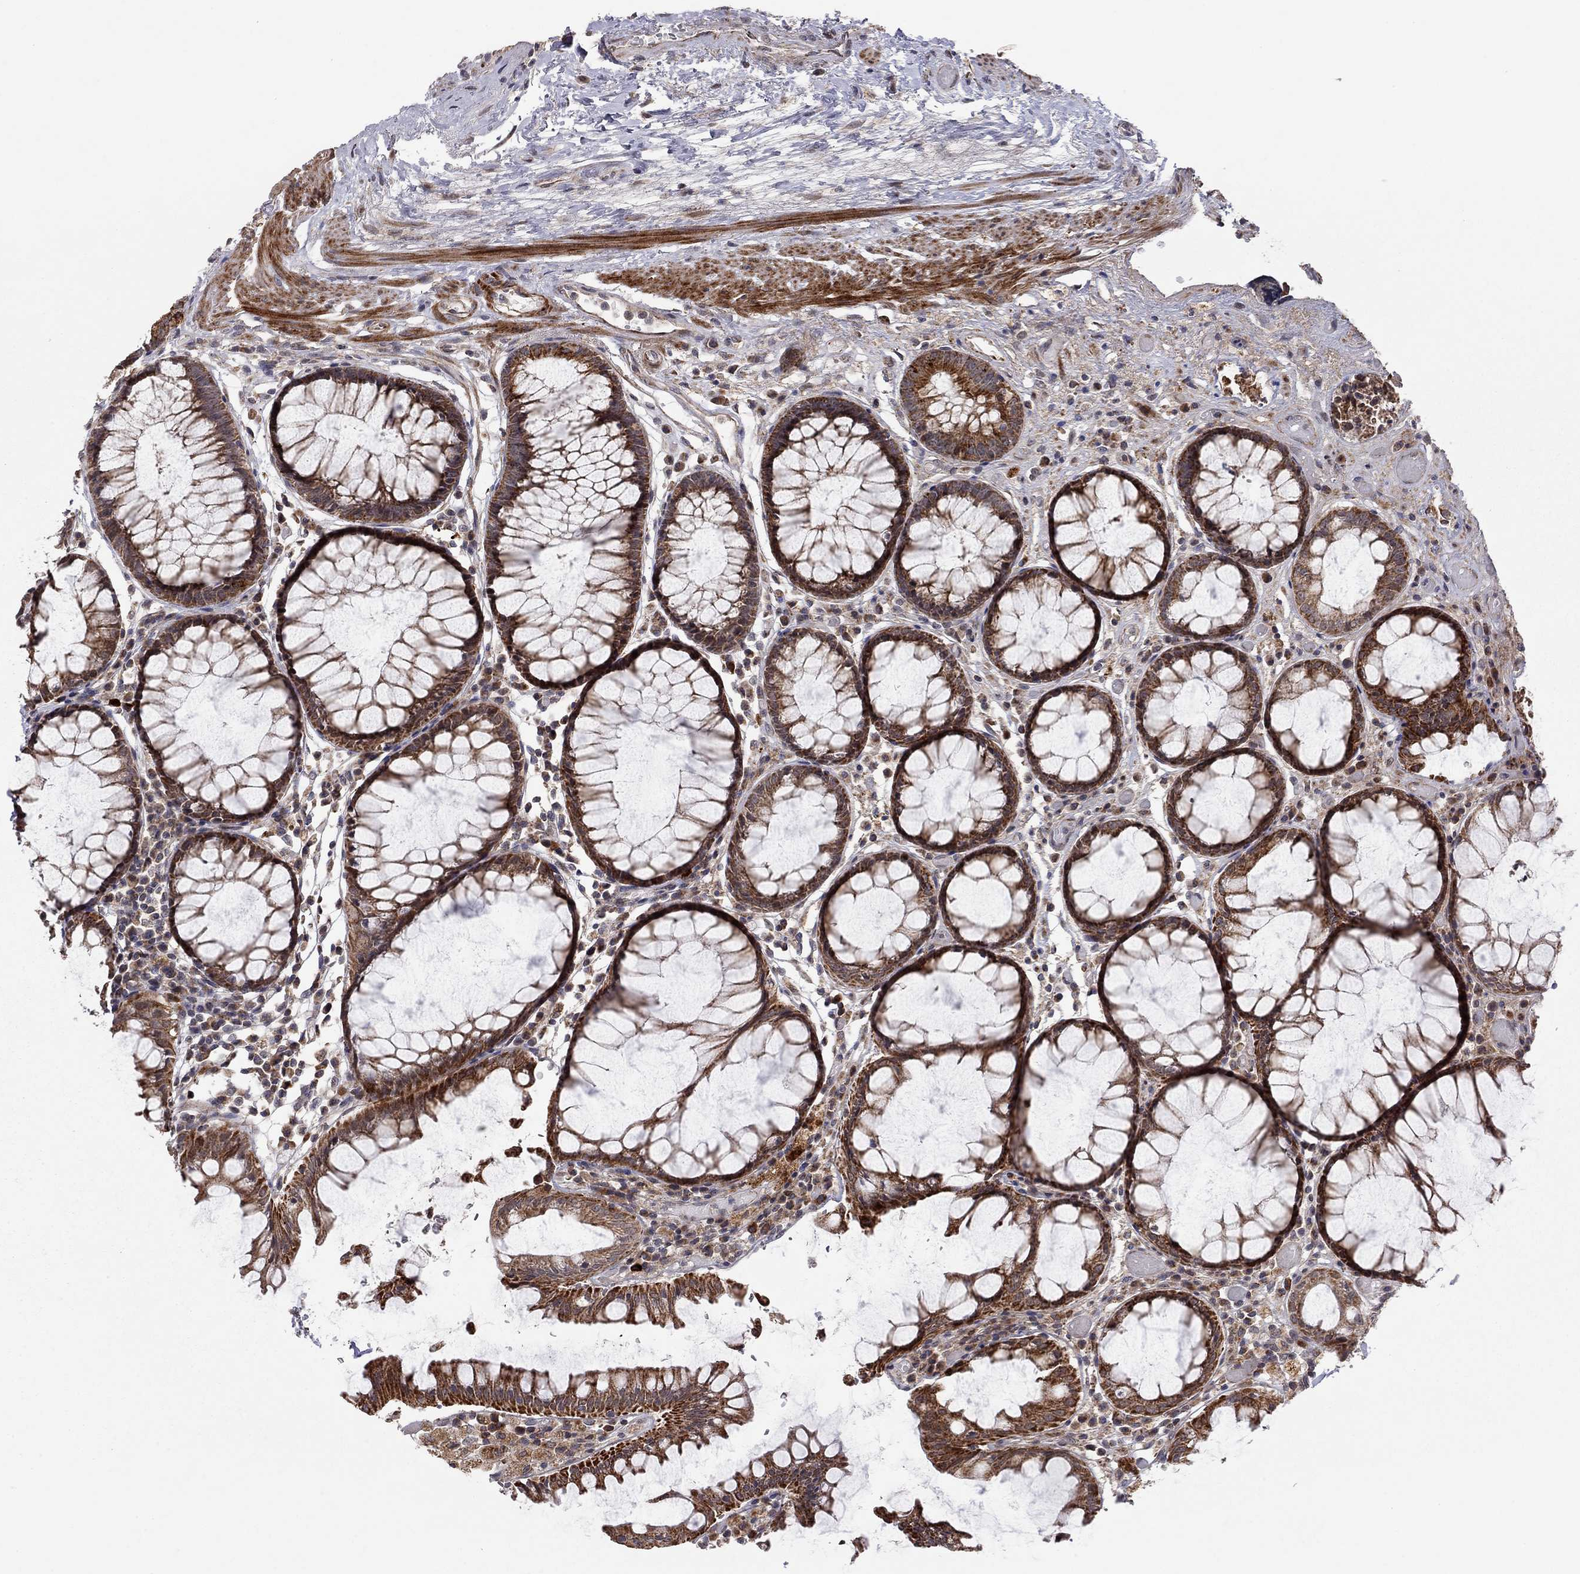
{"staining": {"intensity": "strong", "quantity": ">75%", "location": "cytoplasmic/membranous"}, "tissue": "rectum", "cell_type": "Glandular cells", "image_type": "normal", "snomed": [{"axis": "morphology", "description": "Normal tissue, NOS"}, {"axis": "topography", "description": "Rectum"}], "caption": "Immunohistochemical staining of unremarkable rectum demonstrates high levels of strong cytoplasmic/membranous staining in about >75% of glandular cells.", "gene": "IDS", "patient": {"sex": "female", "age": 68}}